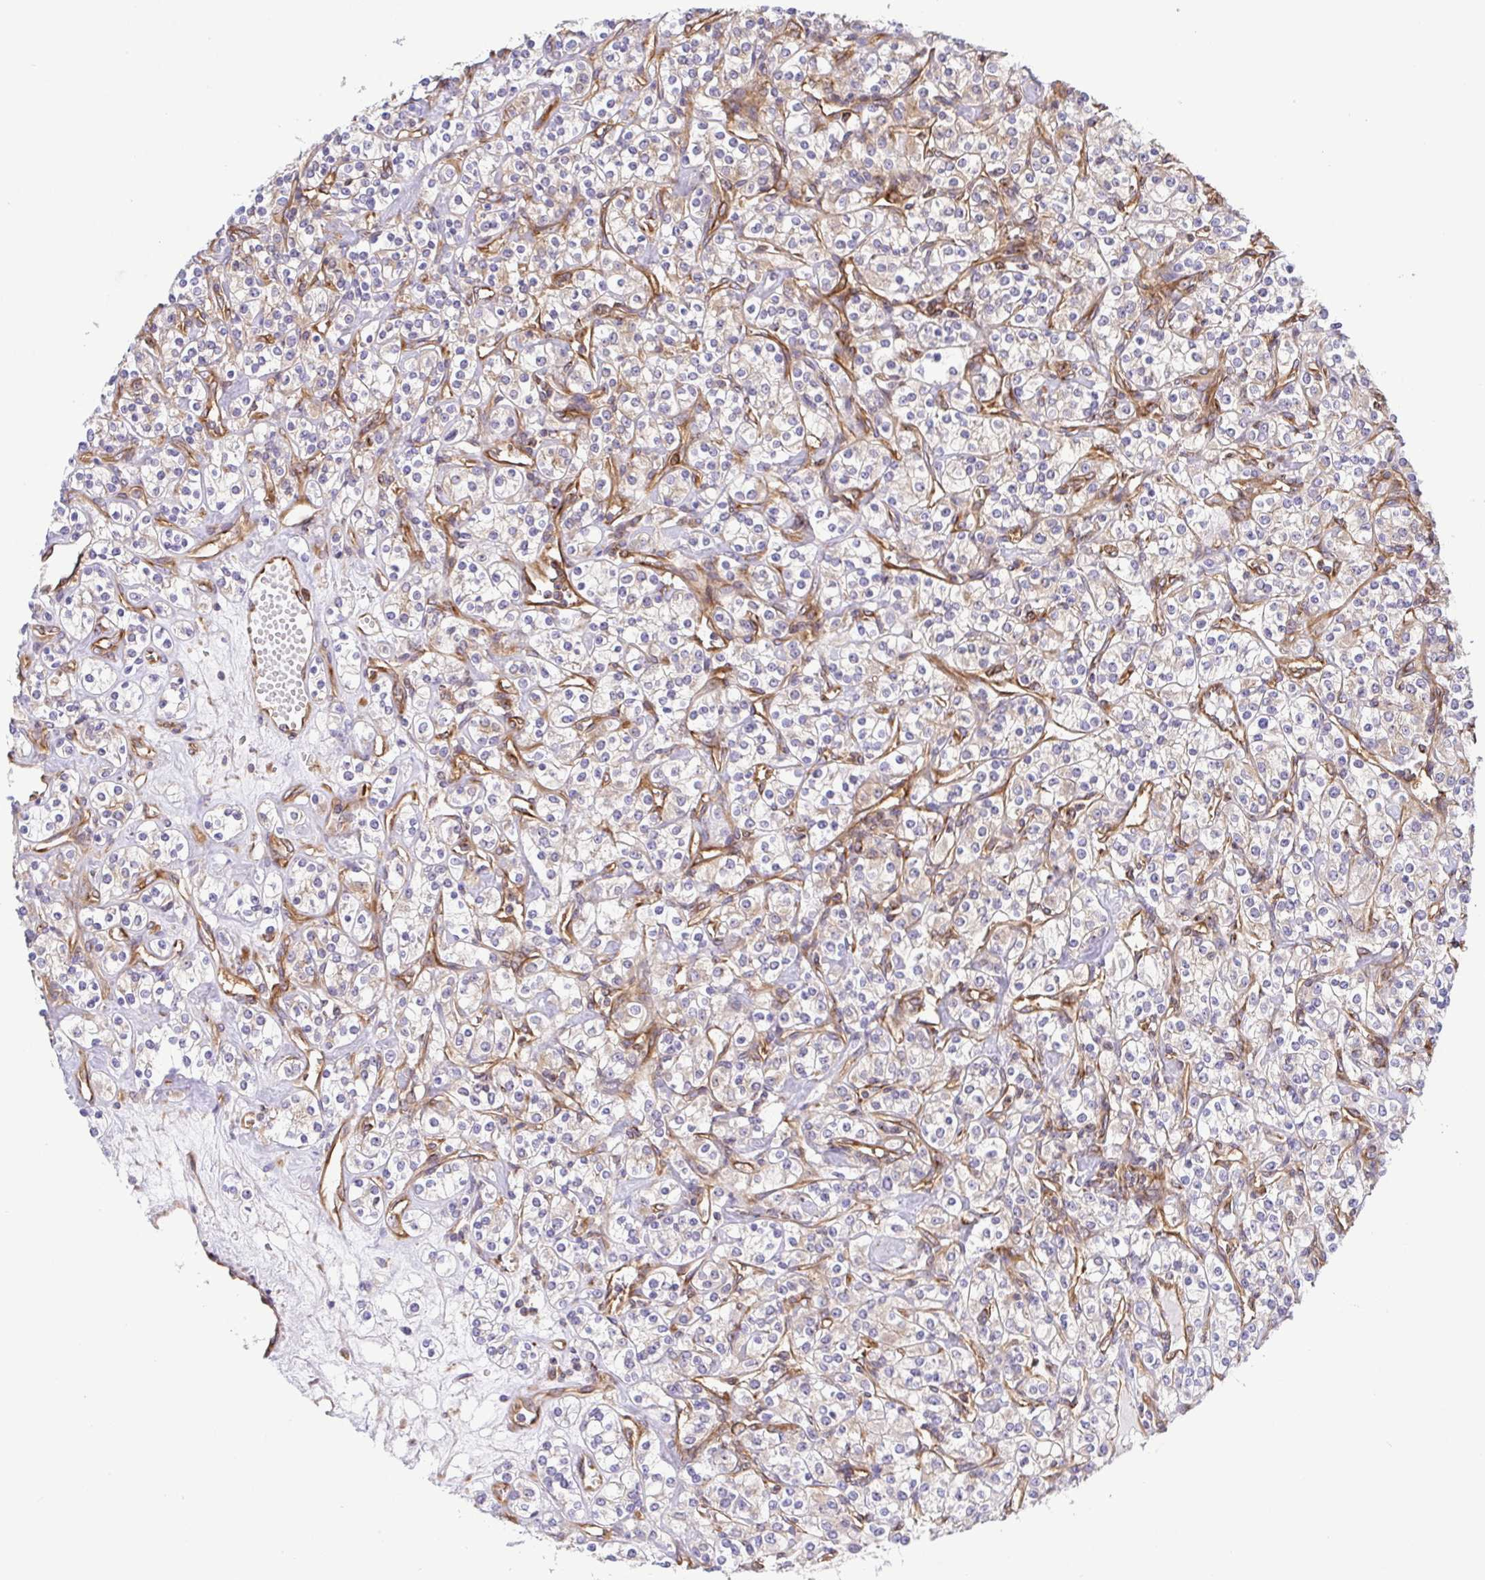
{"staining": {"intensity": "weak", "quantity": "<25%", "location": "cytoplasmic/membranous"}, "tissue": "renal cancer", "cell_type": "Tumor cells", "image_type": "cancer", "snomed": [{"axis": "morphology", "description": "Adenocarcinoma, NOS"}, {"axis": "topography", "description": "Kidney"}], "caption": "High power microscopy micrograph of an IHC micrograph of renal cancer (adenocarcinoma), revealing no significant positivity in tumor cells.", "gene": "KIF5B", "patient": {"sex": "male", "age": 77}}